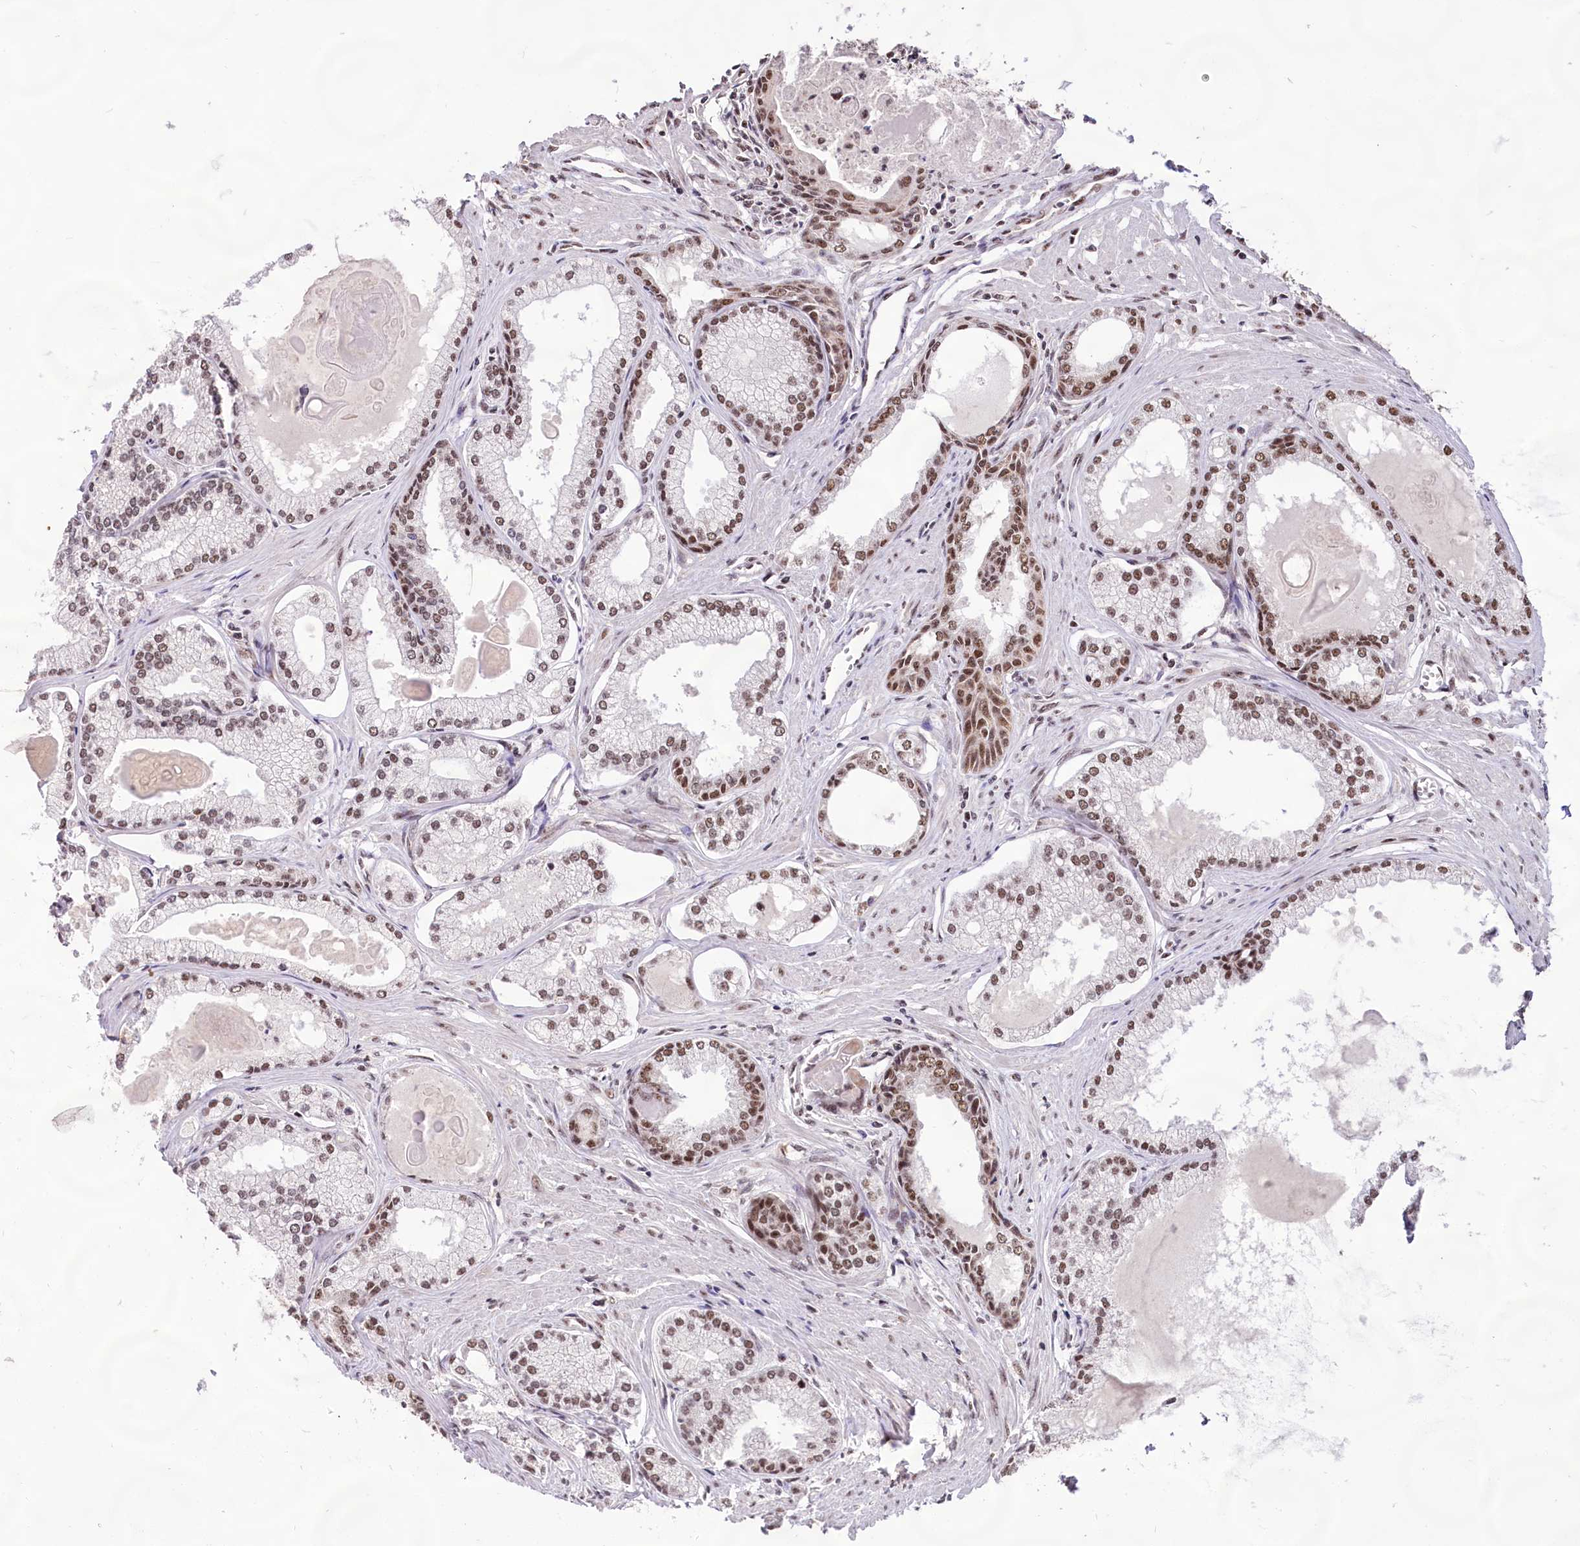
{"staining": {"intensity": "moderate", "quantity": ">75%", "location": "nuclear"}, "tissue": "prostate cancer", "cell_type": "Tumor cells", "image_type": "cancer", "snomed": [{"axis": "morphology", "description": "Adenocarcinoma, High grade"}, {"axis": "topography", "description": "Prostate"}], "caption": "Immunohistochemical staining of human adenocarcinoma (high-grade) (prostate) demonstrates medium levels of moderate nuclear staining in approximately >75% of tumor cells.", "gene": "HIRA", "patient": {"sex": "male", "age": 68}}